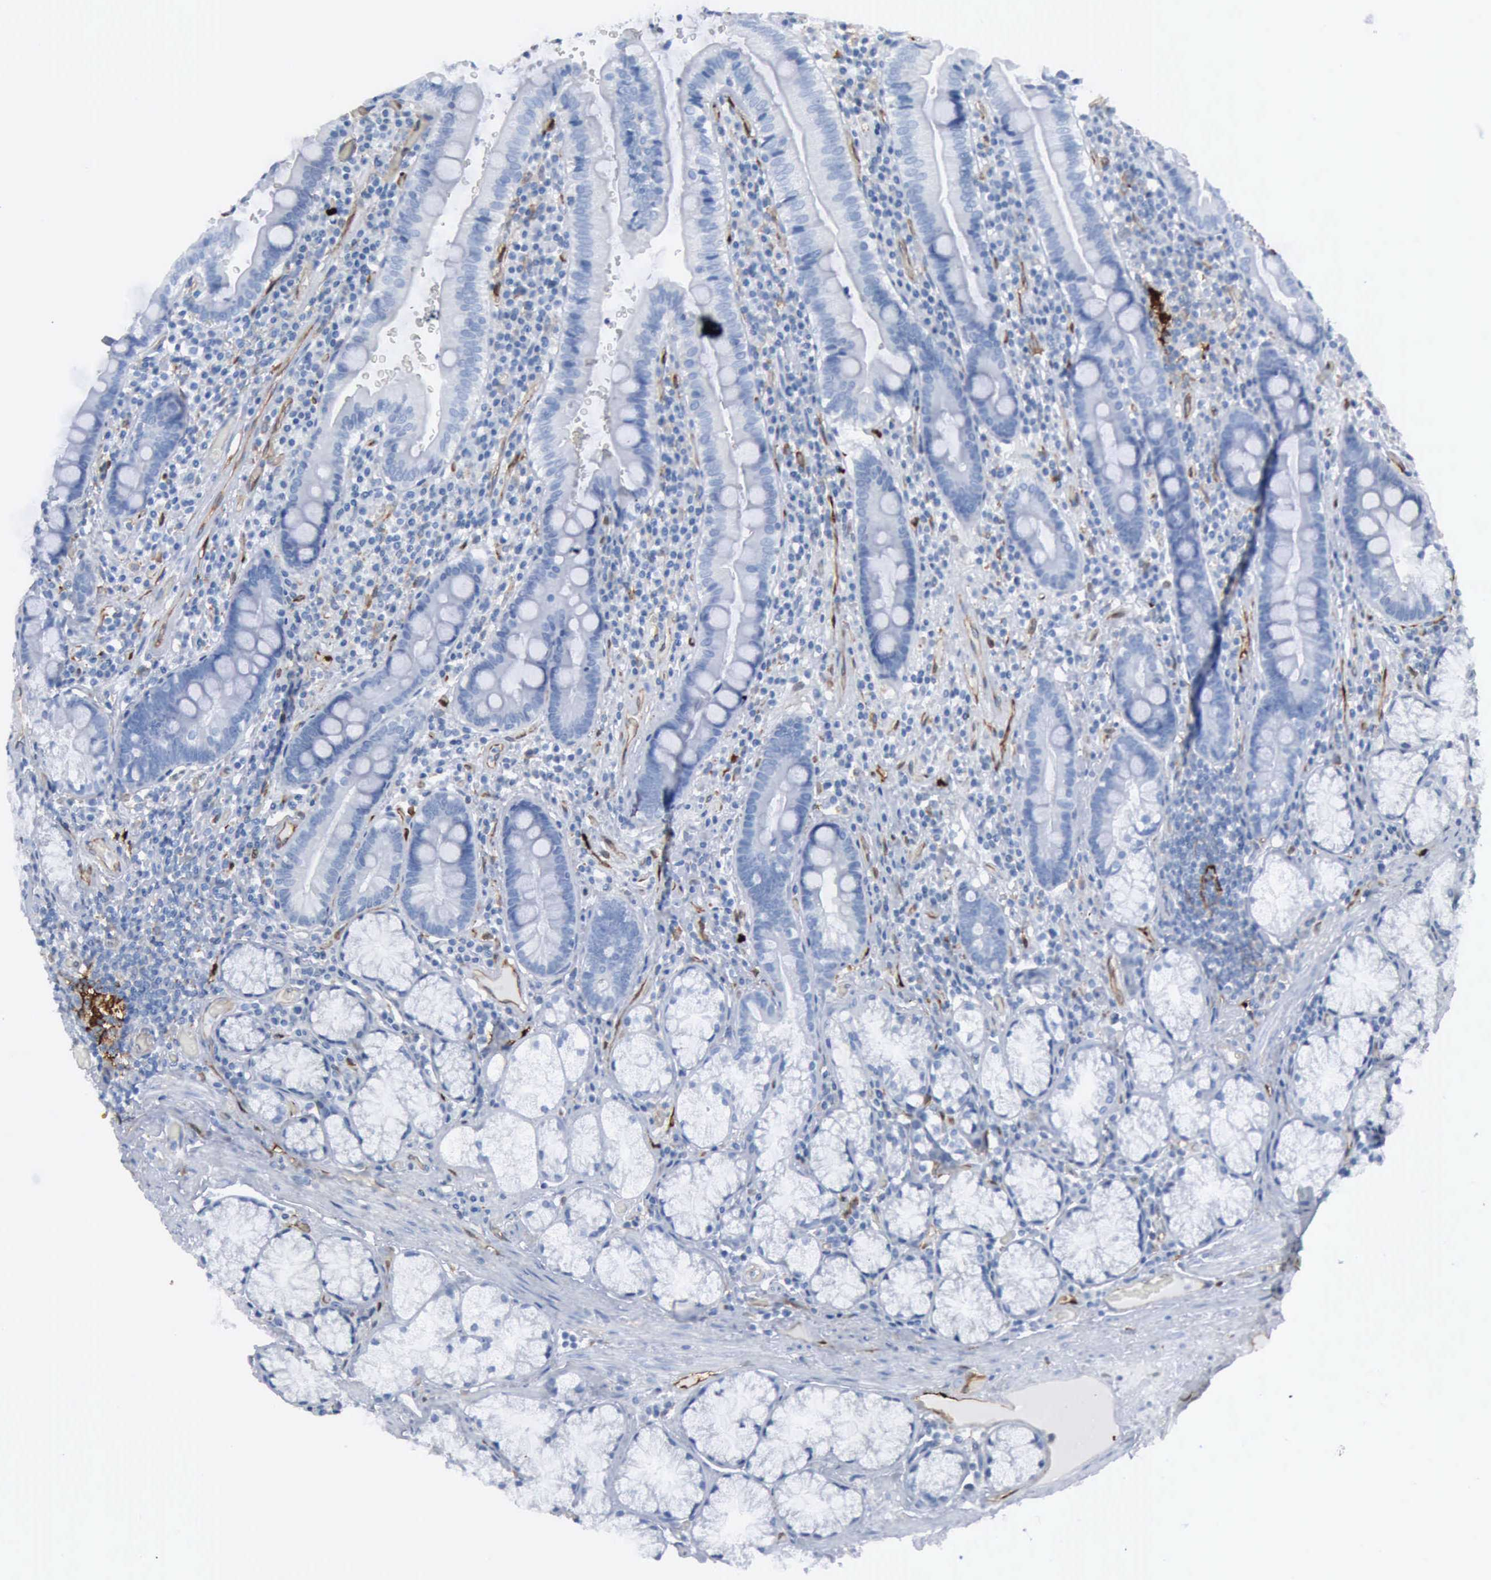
{"staining": {"intensity": "negative", "quantity": "none", "location": "none"}, "tissue": "duodenum", "cell_type": "Glandular cells", "image_type": "normal", "snomed": [{"axis": "morphology", "description": "Normal tissue, NOS"}, {"axis": "topography", "description": "Stomach, lower"}, {"axis": "topography", "description": "Duodenum"}], "caption": "Immunohistochemistry (IHC) histopathology image of benign duodenum stained for a protein (brown), which demonstrates no staining in glandular cells.", "gene": "FSCN1", "patient": {"sex": "male", "age": 84}}